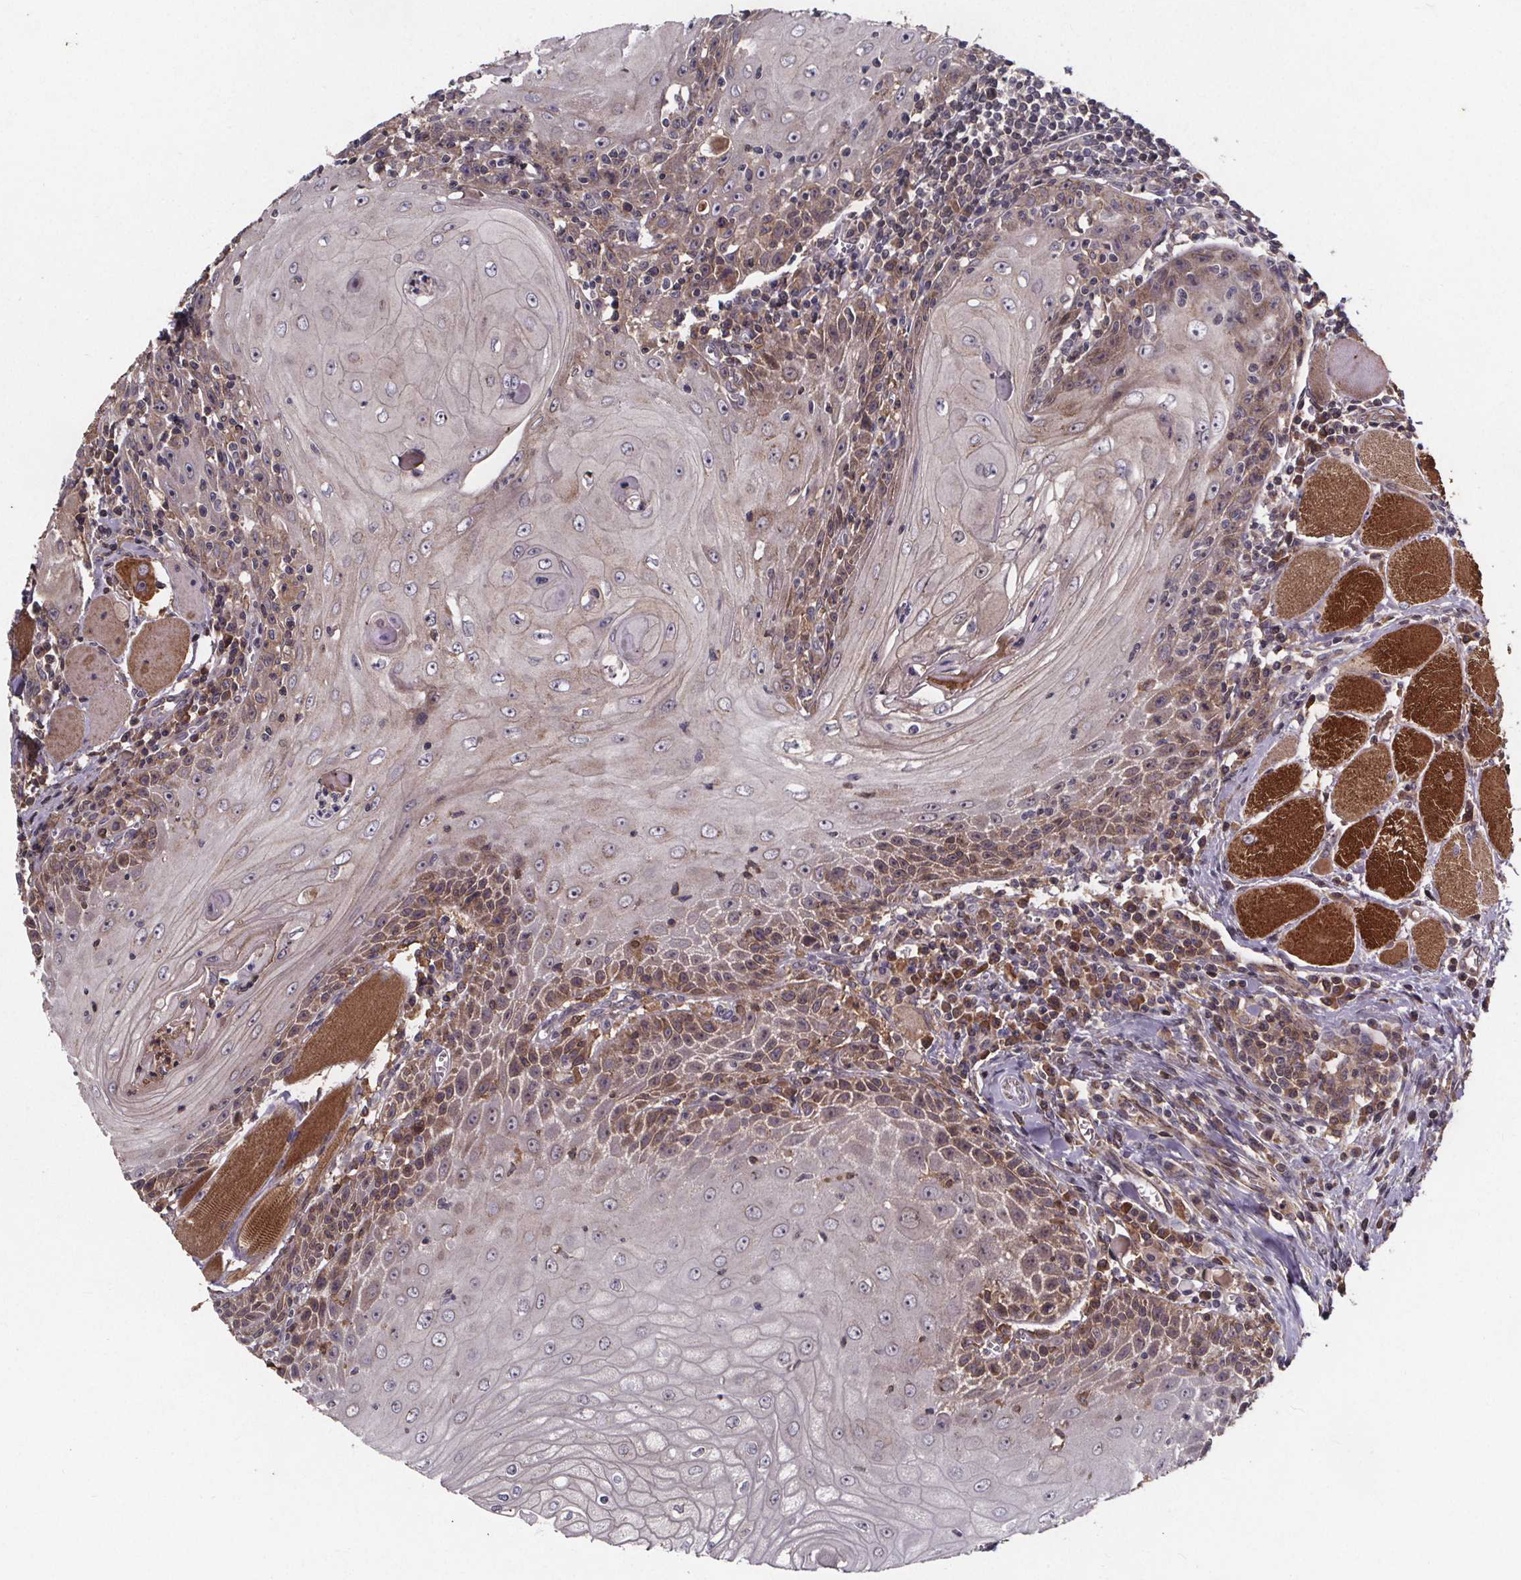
{"staining": {"intensity": "weak", "quantity": "25%-75%", "location": "cytoplasmic/membranous"}, "tissue": "head and neck cancer", "cell_type": "Tumor cells", "image_type": "cancer", "snomed": [{"axis": "morphology", "description": "Normal tissue, NOS"}, {"axis": "morphology", "description": "Squamous cell carcinoma, NOS"}, {"axis": "topography", "description": "Oral tissue"}, {"axis": "topography", "description": "Head-Neck"}], "caption": "Head and neck cancer stained with a brown dye demonstrates weak cytoplasmic/membranous positive expression in approximately 25%-75% of tumor cells.", "gene": "FASTKD3", "patient": {"sex": "male", "age": 52}}